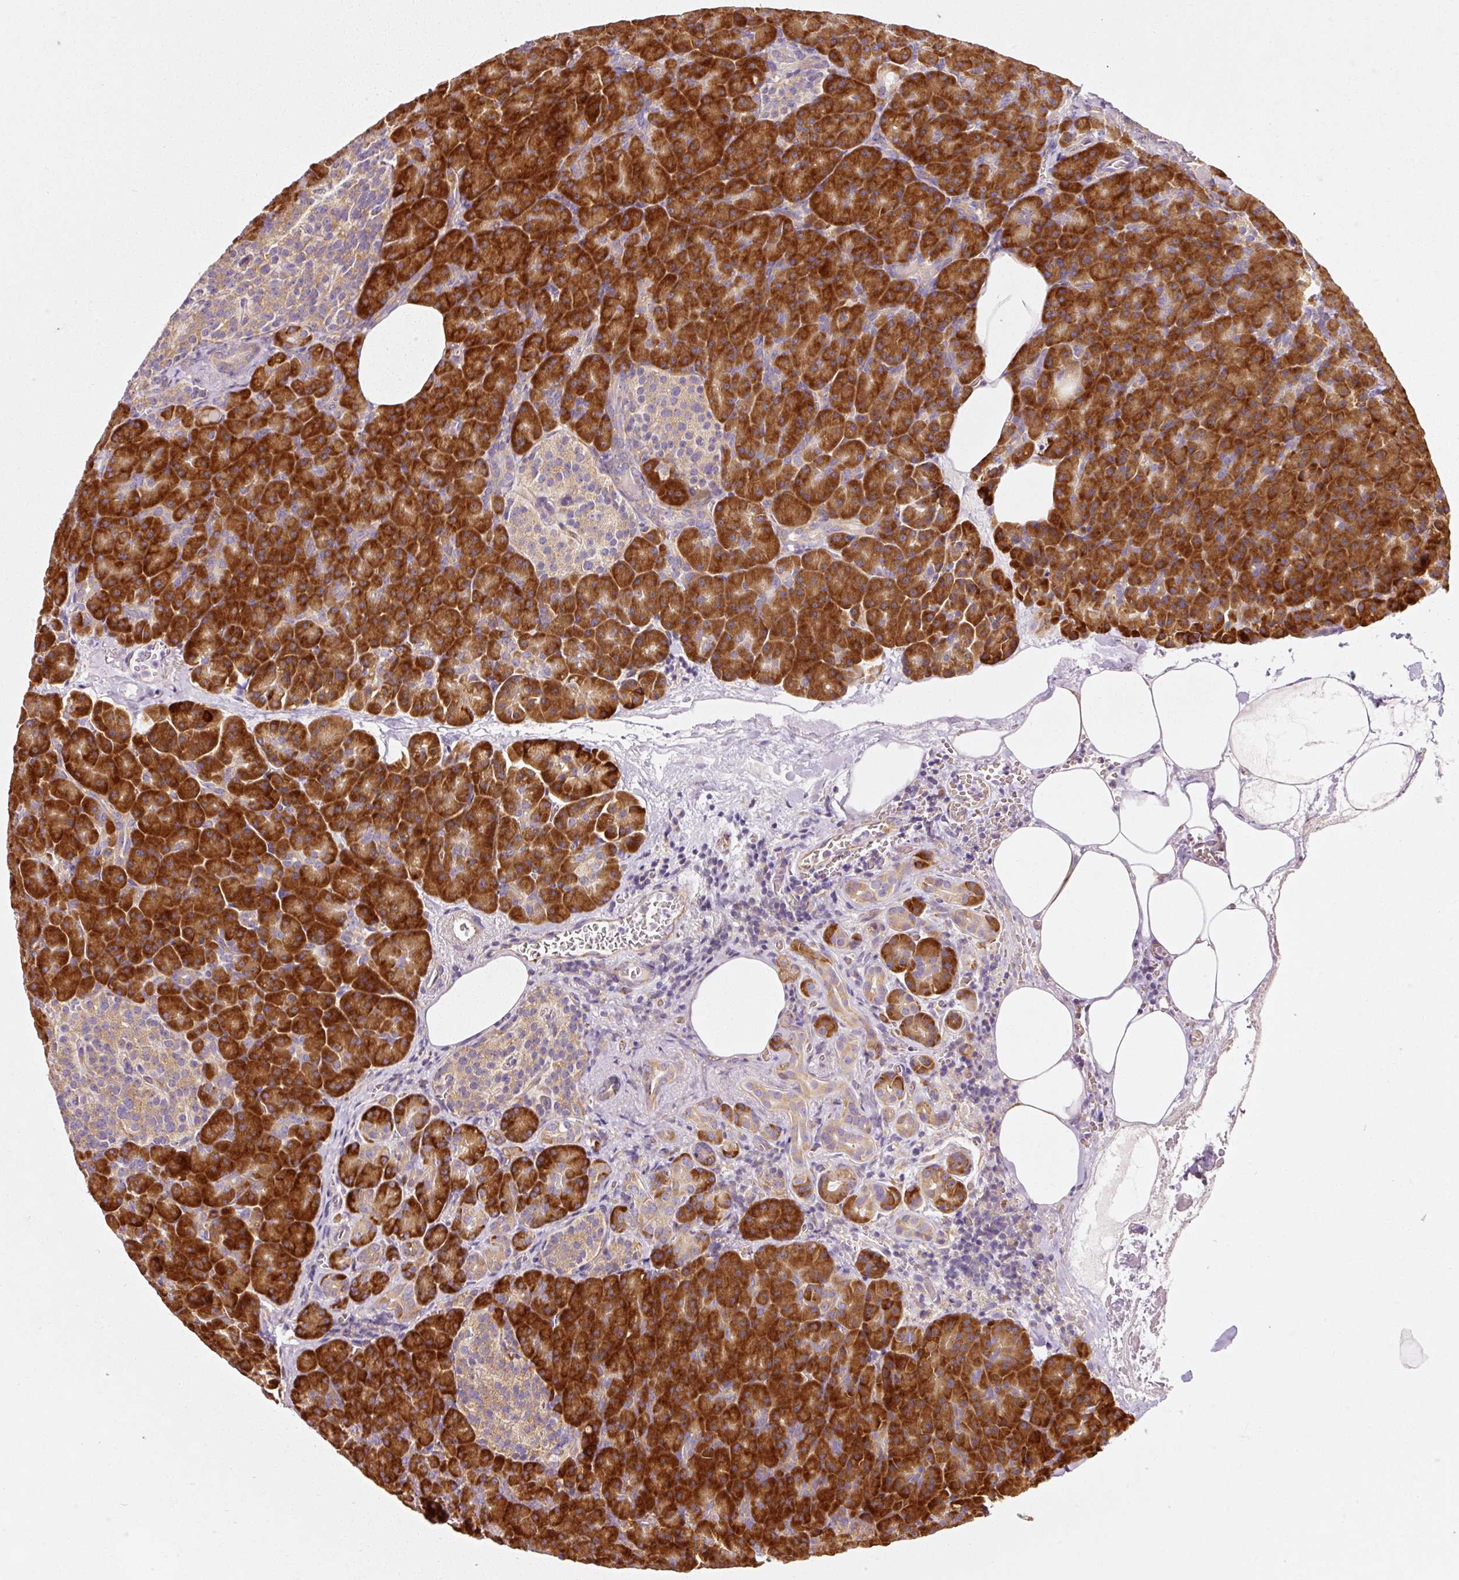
{"staining": {"intensity": "strong", "quantity": ">75%", "location": "cytoplasmic/membranous"}, "tissue": "pancreas", "cell_type": "Exocrine glandular cells", "image_type": "normal", "snomed": [{"axis": "morphology", "description": "Normal tissue, NOS"}, {"axis": "topography", "description": "Pancreas"}], "caption": "DAB immunohistochemical staining of normal human pancreas exhibits strong cytoplasmic/membranous protein expression in about >75% of exocrine glandular cells. The staining was performed using DAB (3,3'-diaminobenzidine), with brown indicating positive protein expression. Nuclei are stained blue with hematoxylin.", "gene": "RPL10A", "patient": {"sex": "female", "age": 74}}